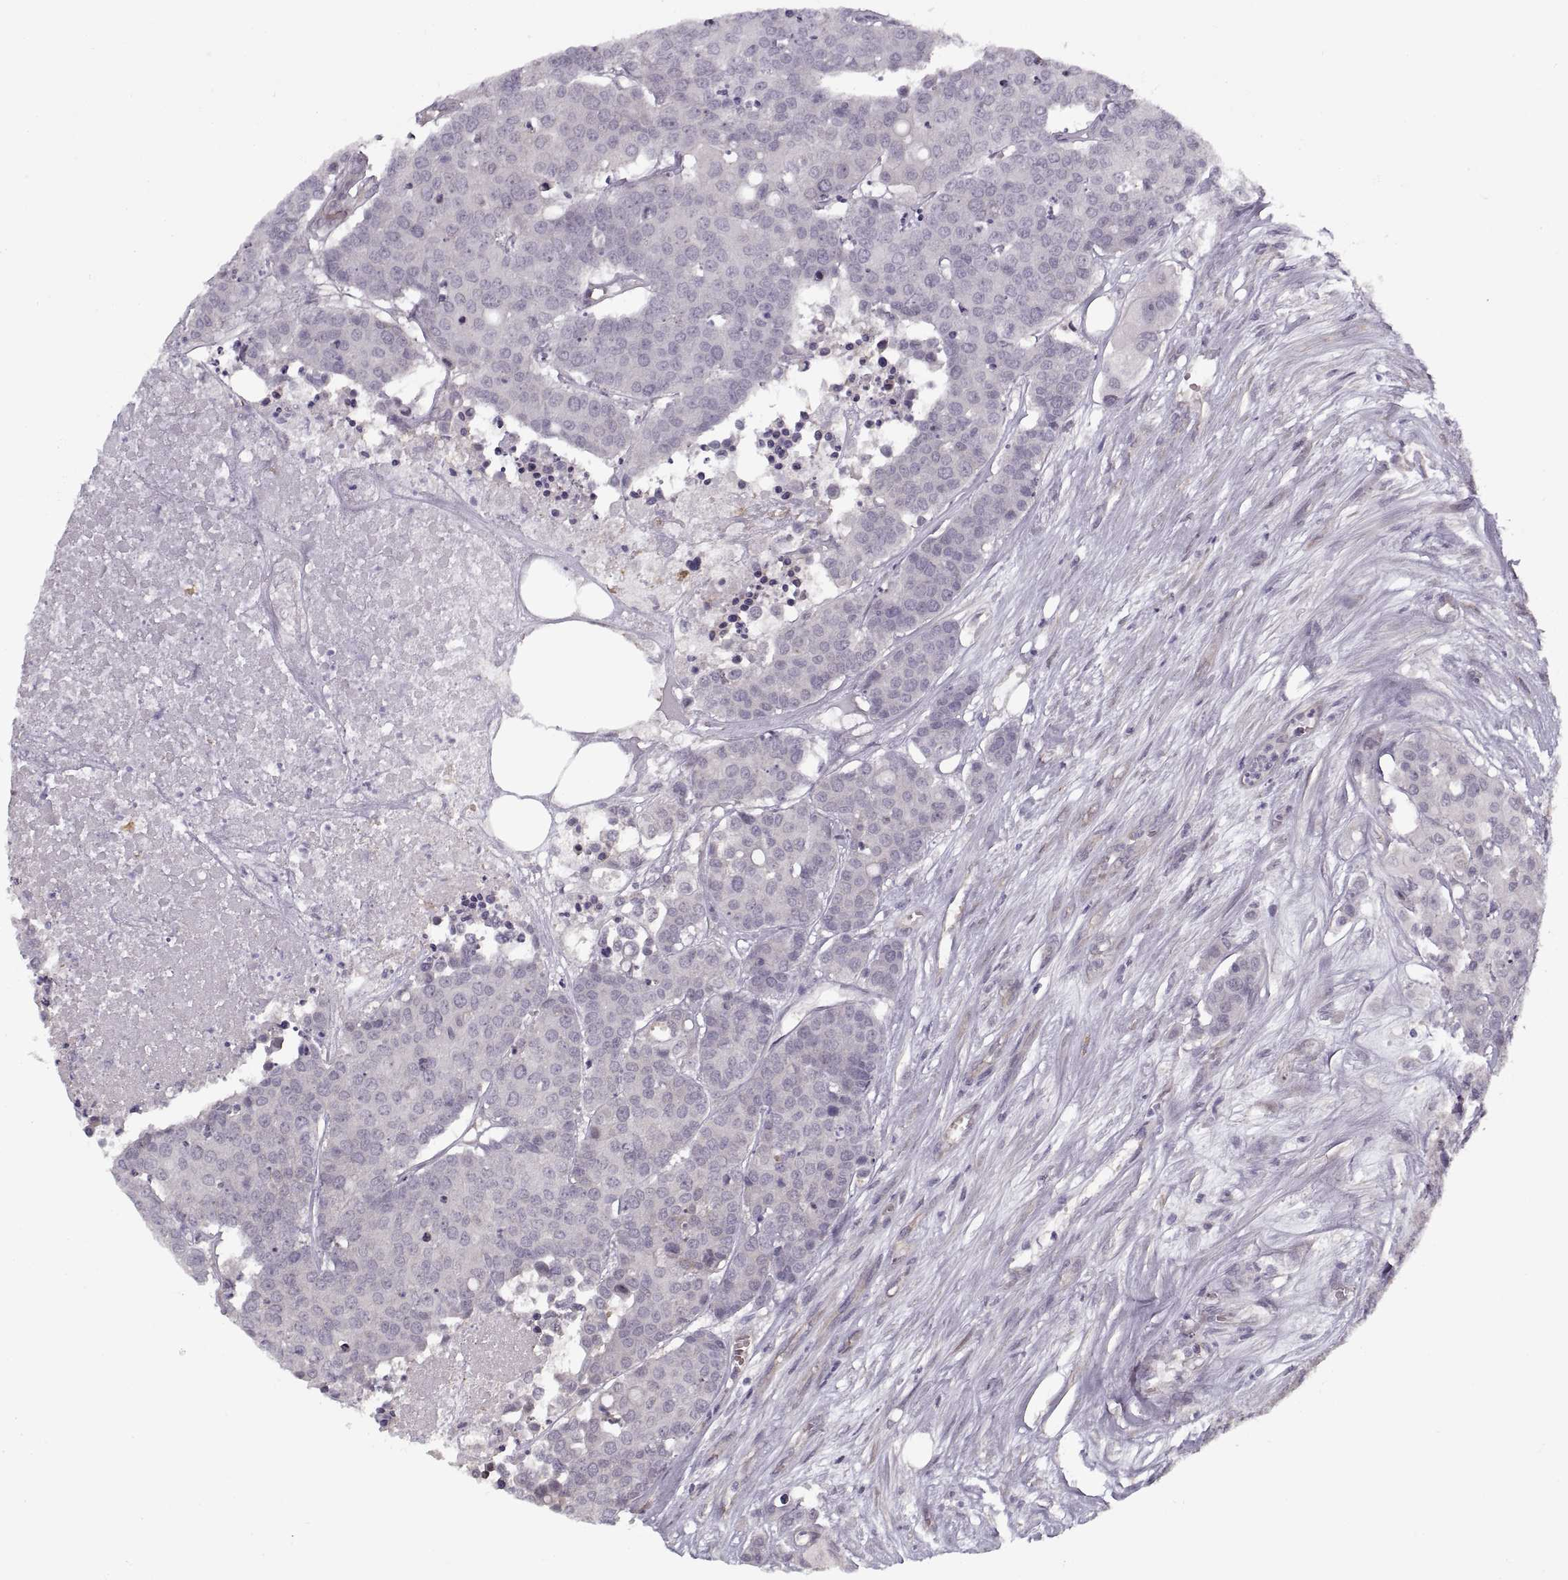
{"staining": {"intensity": "negative", "quantity": "none", "location": "none"}, "tissue": "carcinoid", "cell_type": "Tumor cells", "image_type": "cancer", "snomed": [{"axis": "morphology", "description": "Carcinoid, malignant, NOS"}, {"axis": "topography", "description": "Colon"}], "caption": "Immunohistochemistry image of carcinoid stained for a protein (brown), which demonstrates no staining in tumor cells.", "gene": "LAMB2", "patient": {"sex": "male", "age": 81}}